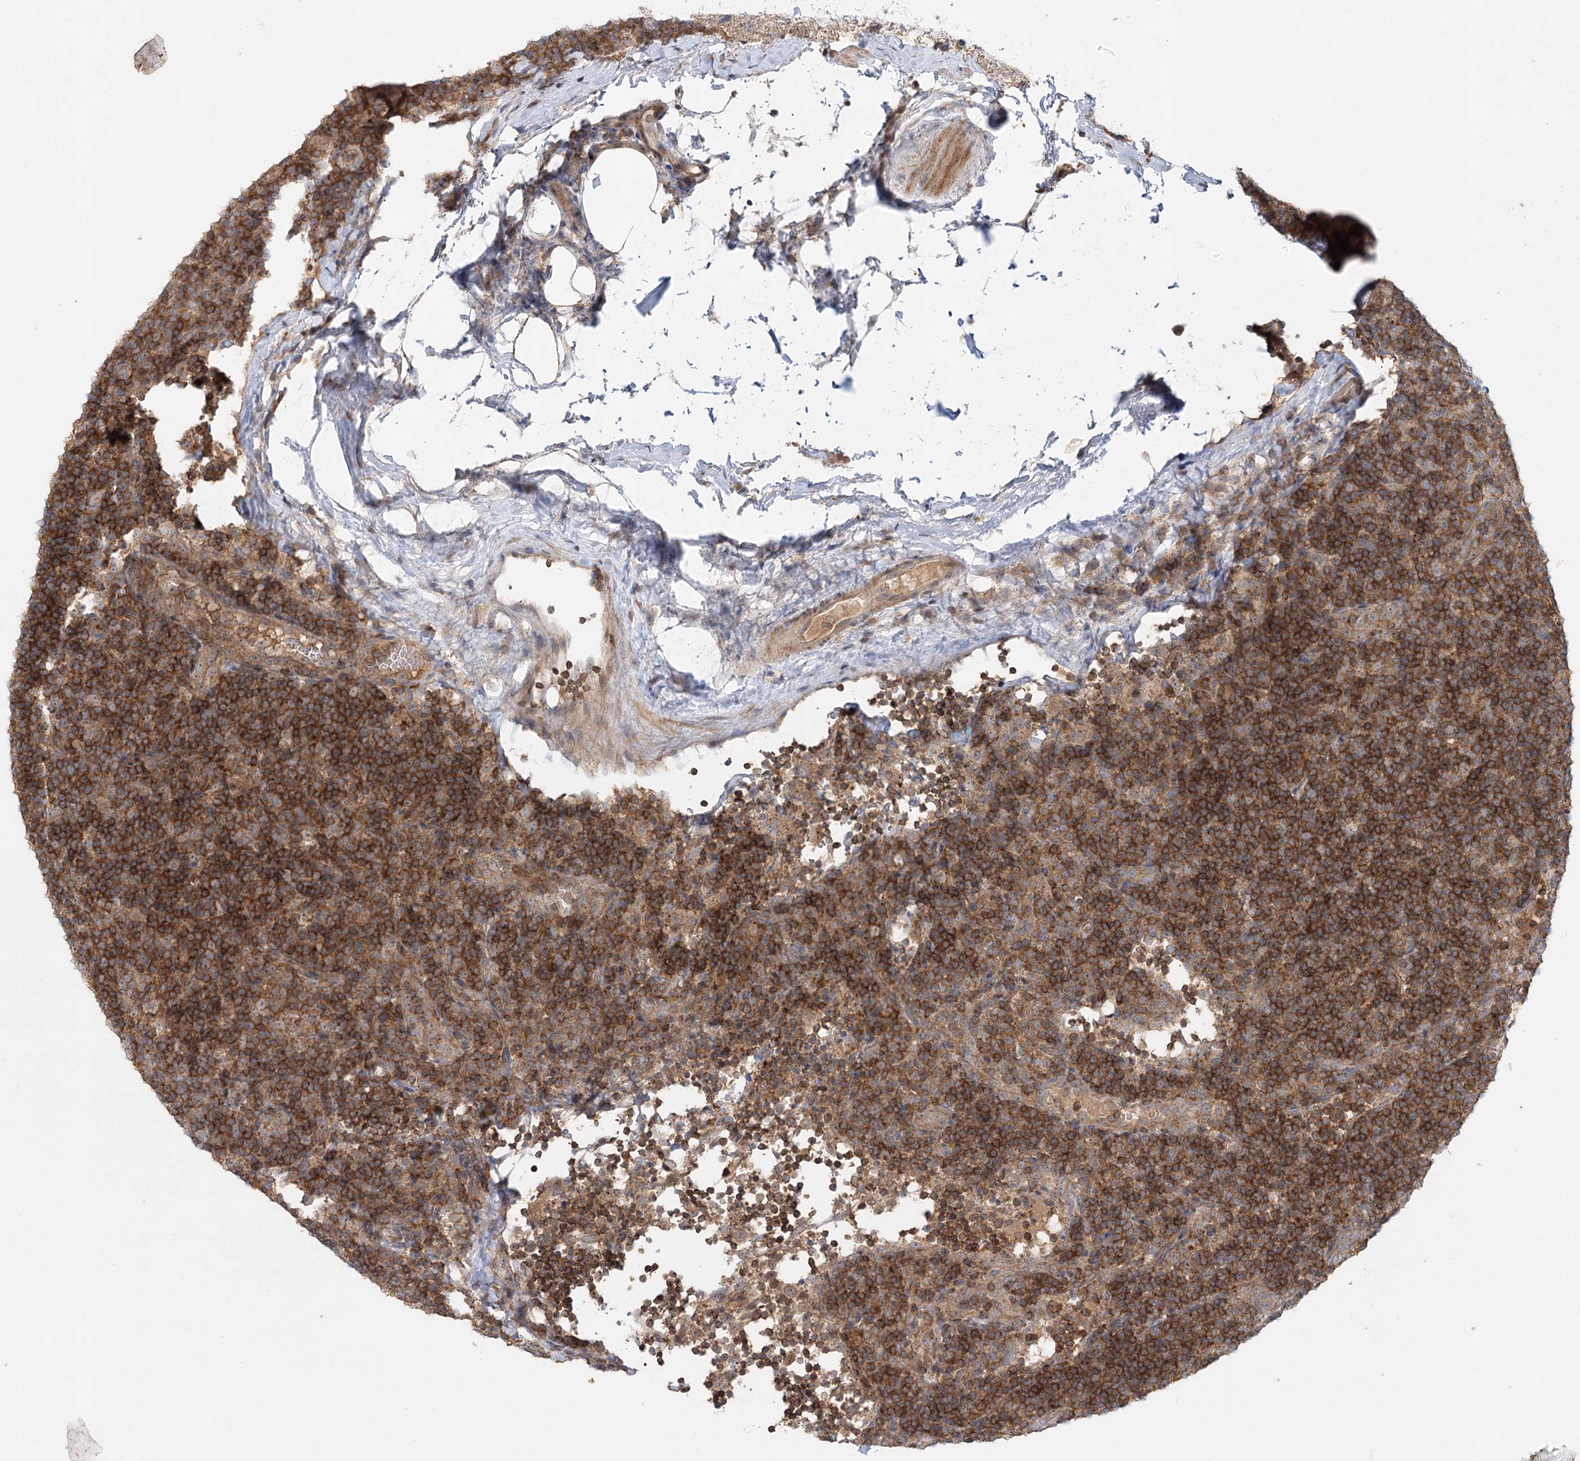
{"staining": {"intensity": "moderate", "quantity": ">75%", "location": "cytoplasmic/membranous,nuclear"}, "tissue": "lymphoma", "cell_type": "Tumor cells", "image_type": "cancer", "snomed": [{"axis": "morphology", "description": "Hodgkin's disease, NOS"}, {"axis": "topography", "description": "Lymph node"}], "caption": "The immunohistochemical stain labels moderate cytoplasmic/membranous and nuclear staining in tumor cells of Hodgkin's disease tissue. (brown staining indicates protein expression, while blue staining denotes nuclei).", "gene": "RAPGEF6", "patient": {"sex": "female", "age": 57}}